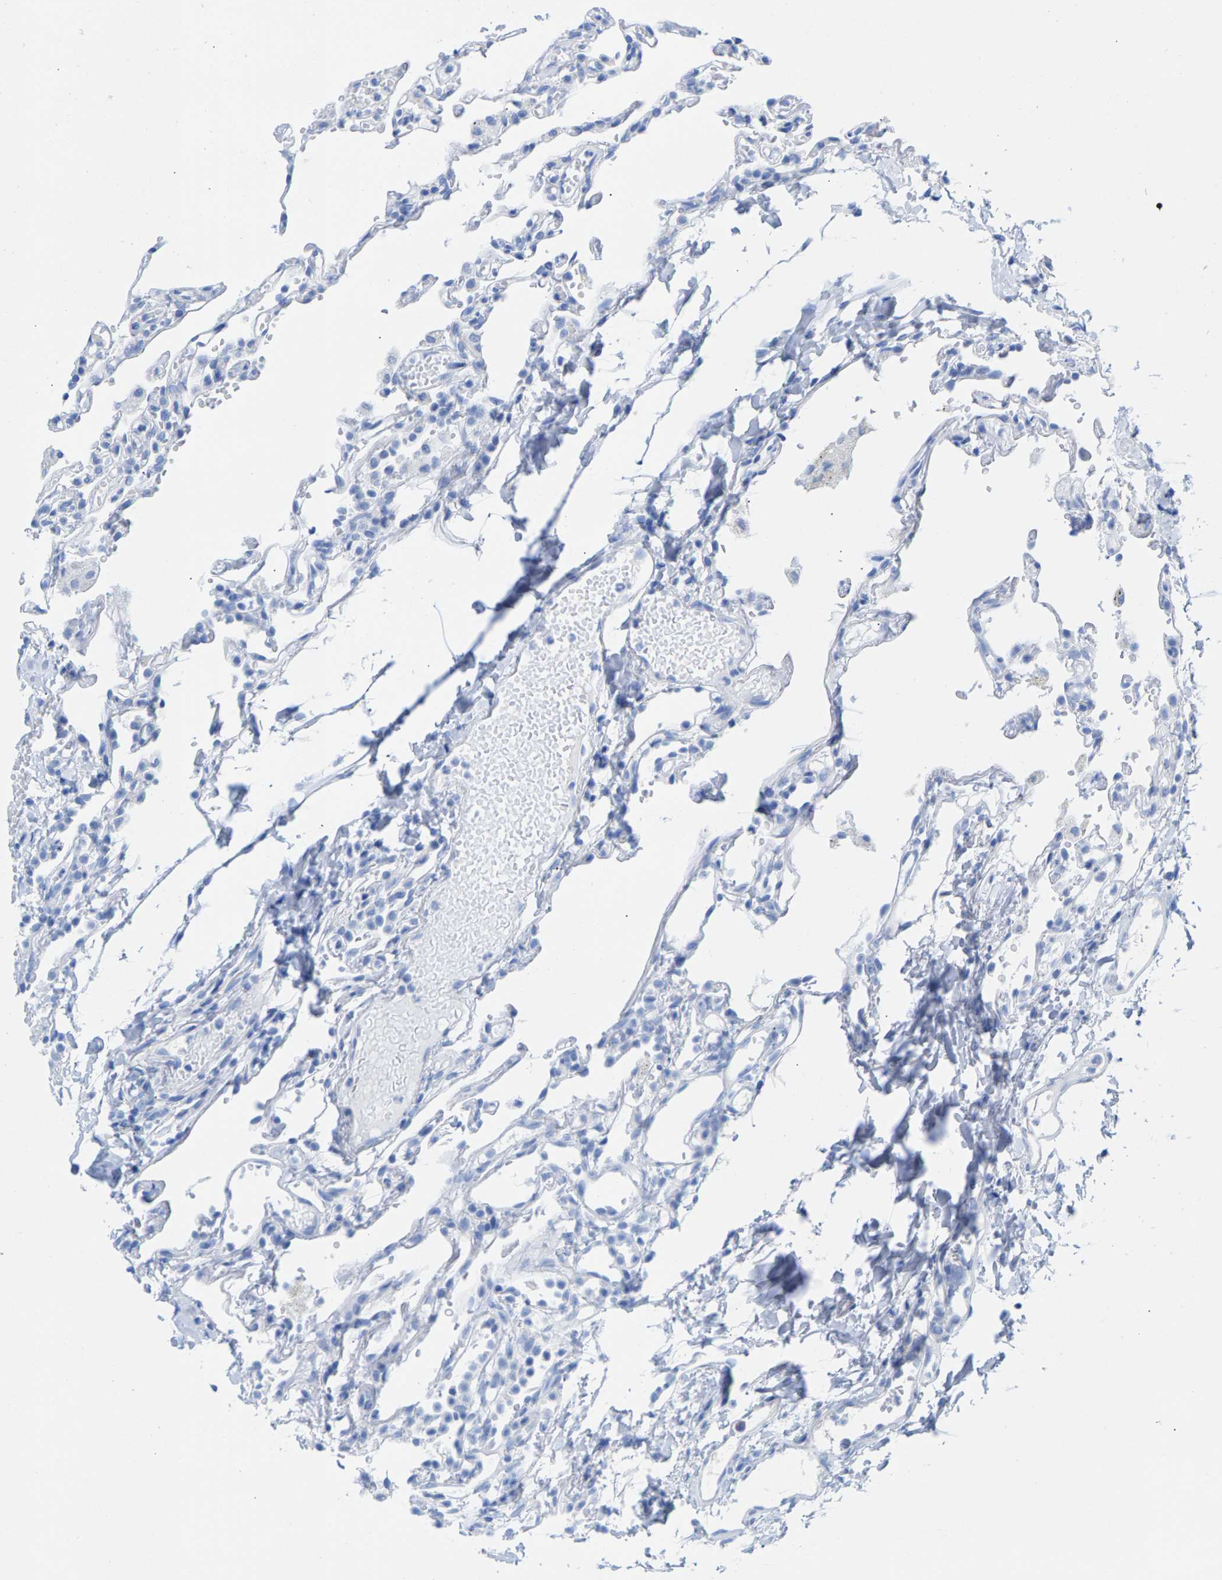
{"staining": {"intensity": "negative", "quantity": "none", "location": "none"}, "tissue": "lung", "cell_type": "Alveolar cells", "image_type": "normal", "snomed": [{"axis": "morphology", "description": "Normal tissue, NOS"}, {"axis": "topography", "description": "Lung"}], "caption": "This micrograph is of benign lung stained with immunohistochemistry (IHC) to label a protein in brown with the nuclei are counter-stained blue. There is no positivity in alveolar cells. Brightfield microscopy of IHC stained with DAB (brown) and hematoxylin (blue), captured at high magnification.", "gene": "CPA1", "patient": {"sex": "male", "age": 21}}